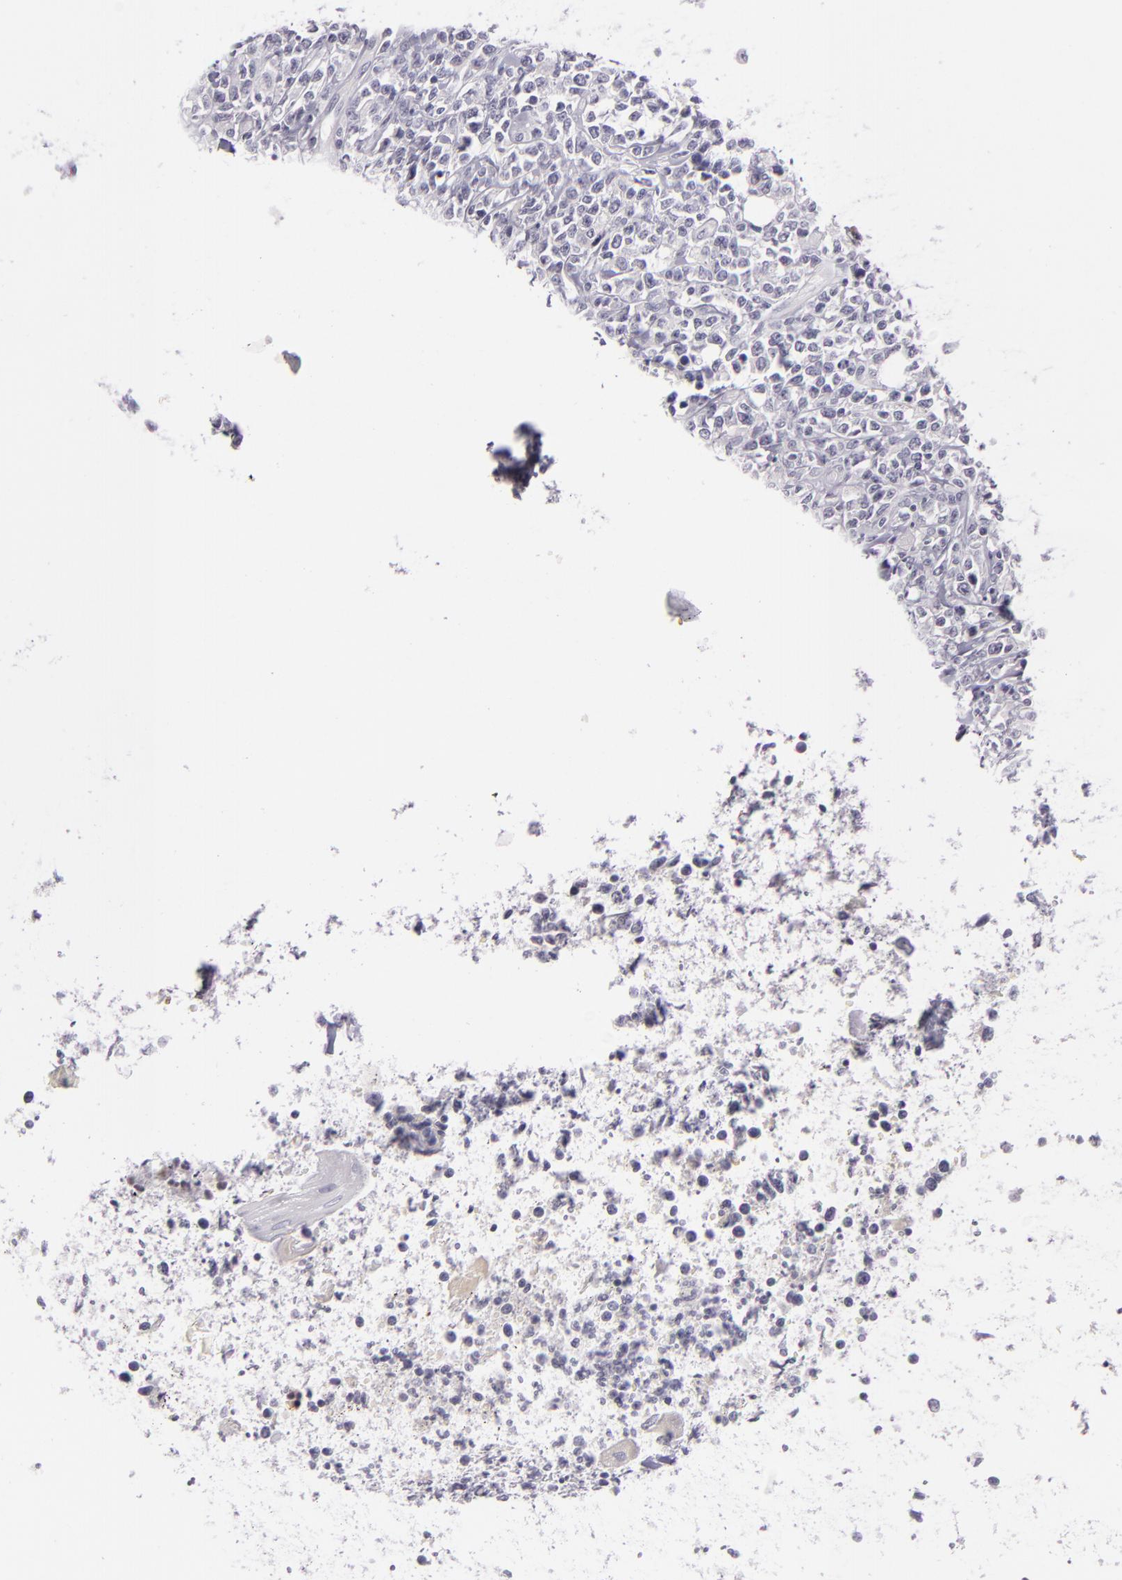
{"staining": {"intensity": "negative", "quantity": "none", "location": "none"}, "tissue": "lymphoma", "cell_type": "Tumor cells", "image_type": "cancer", "snomed": [{"axis": "morphology", "description": "Malignant lymphoma, non-Hodgkin's type, High grade"}, {"axis": "topography", "description": "Colon"}], "caption": "This image is of lymphoma stained with immunohistochemistry to label a protein in brown with the nuclei are counter-stained blue. There is no positivity in tumor cells. The staining is performed using DAB brown chromogen with nuclei counter-stained in using hematoxylin.", "gene": "DAG1", "patient": {"sex": "male", "age": 82}}